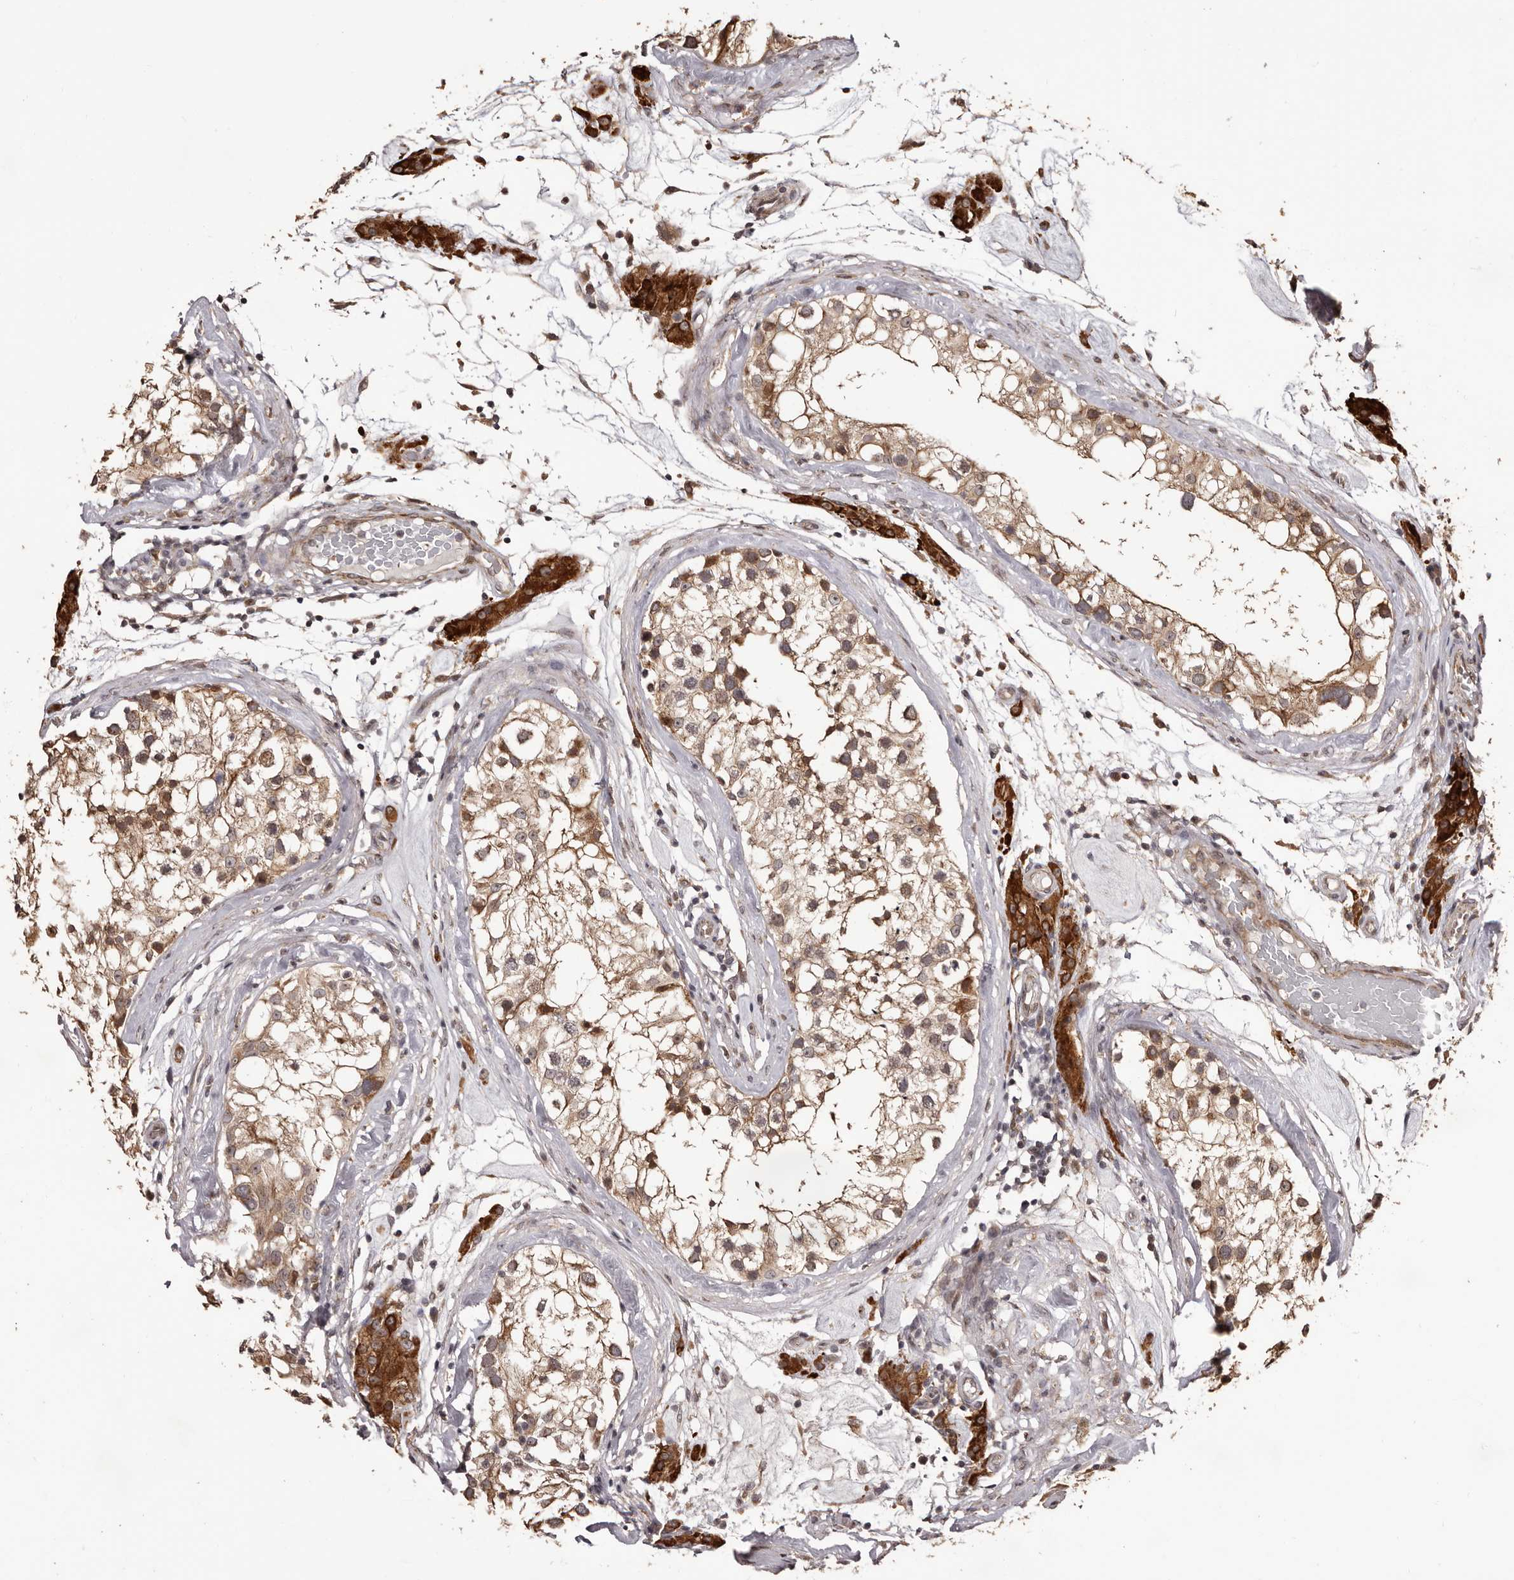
{"staining": {"intensity": "moderate", "quantity": ">75%", "location": "cytoplasmic/membranous"}, "tissue": "testis", "cell_type": "Cells in seminiferous ducts", "image_type": "normal", "snomed": [{"axis": "morphology", "description": "Normal tissue, NOS"}, {"axis": "topography", "description": "Testis"}], "caption": "DAB immunohistochemical staining of normal testis shows moderate cytoplasmic/membranous protein expression in about >75% of cells in seminiferous ducts.", "gene": "ZCCHC7", "patient": {"sex": "male", "age": 46}}